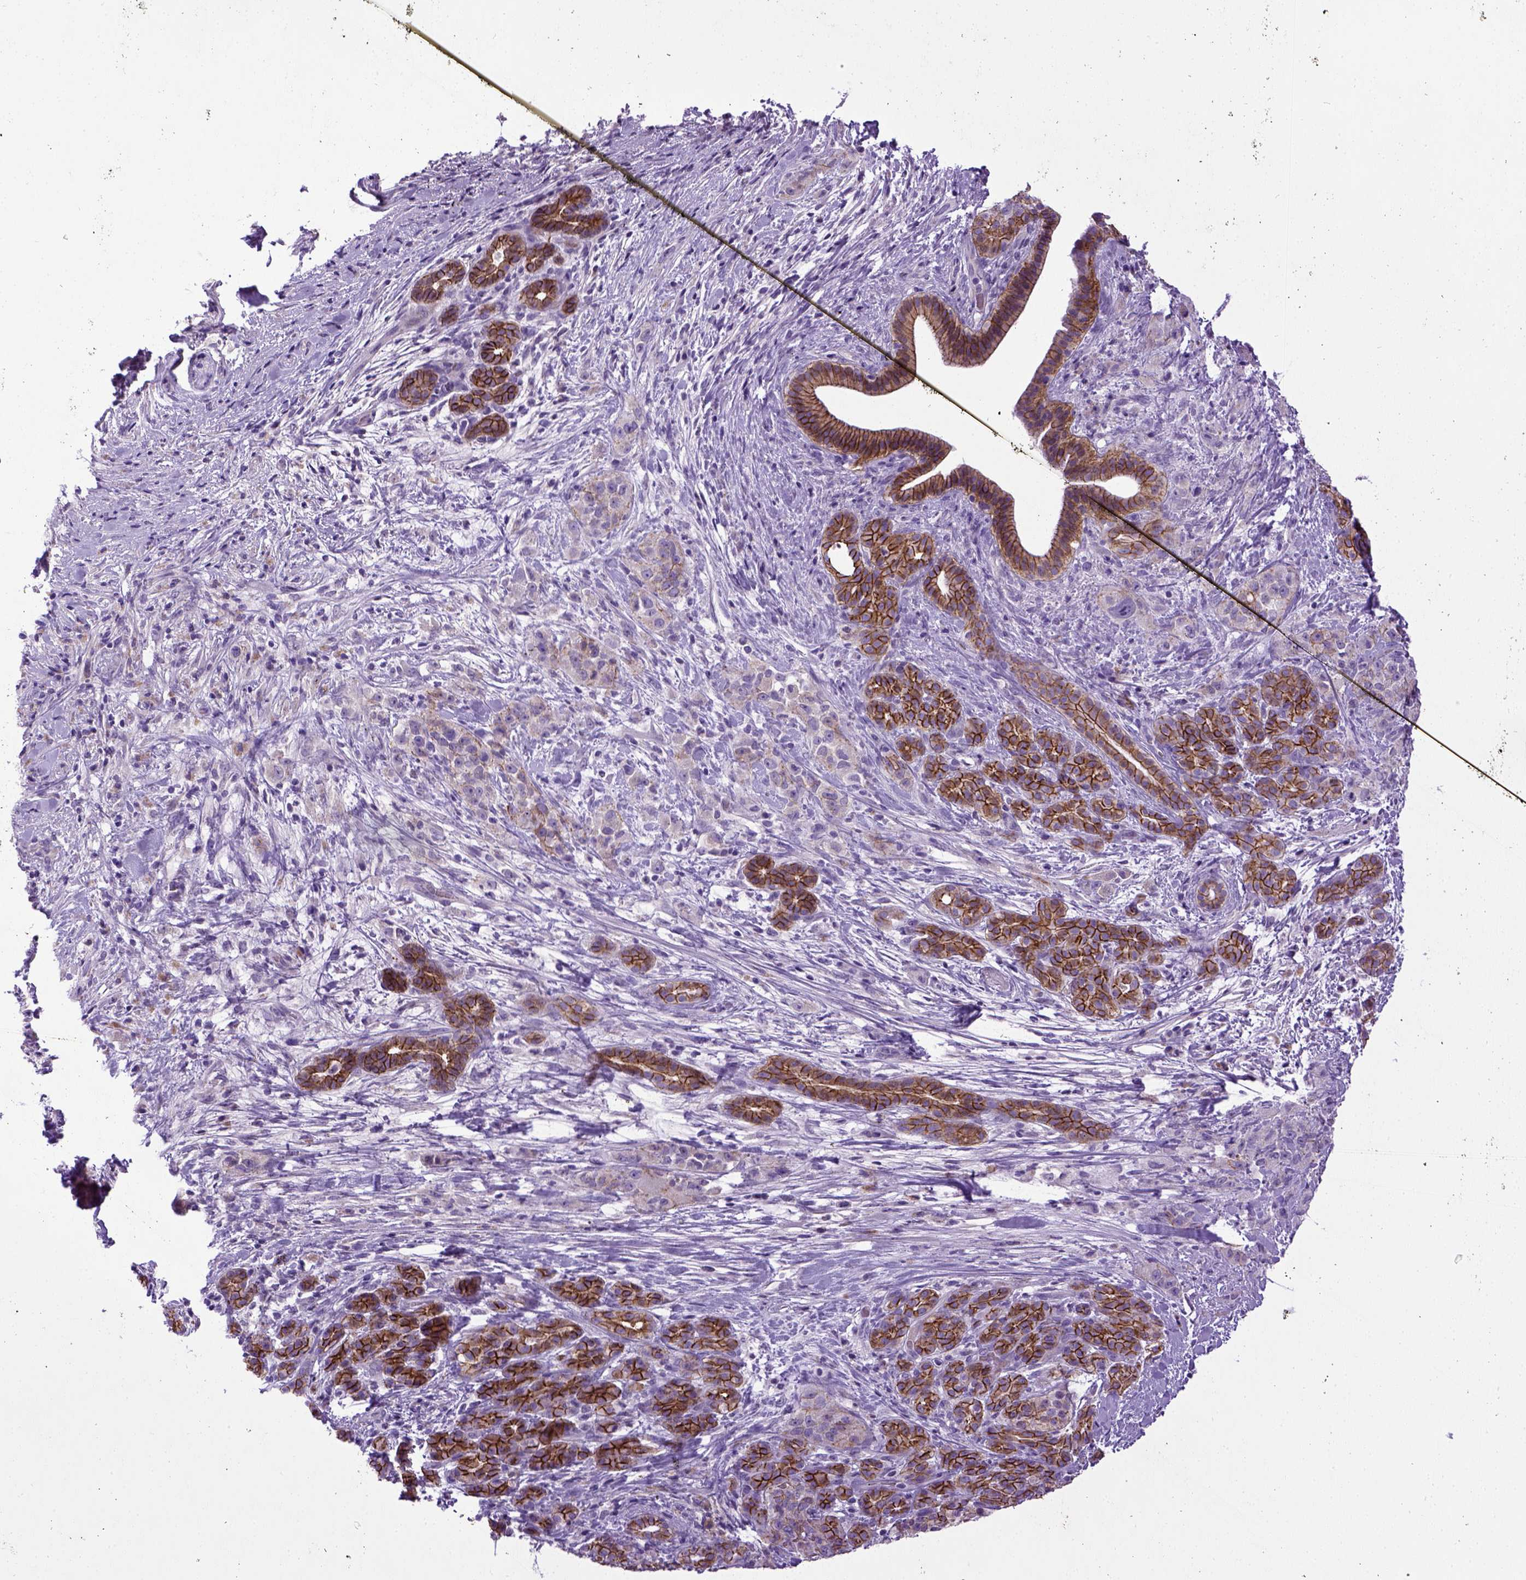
{"staining": {"intensity": "strong", "quantity": ">75%", "location": "cytoplasmic/membranous"}, "tissue": "pancreatic cancer", "cell_type": "Tumor cells", "image_type": "cancer", "snomed": [{"axis": "morphology", "description": "Adenocarcinoma, NOS"}, {"axis": "topography", "description": "Pancreas"}], "caption": "Human adenocarcinoma (pancreatic) stained with a brown dye displays strong cytoplasmic/membranous positive positivity in approximately >75% of tumor cells.", "gene": "CDH1", "patient": {"sex": "male", "age": 44}}